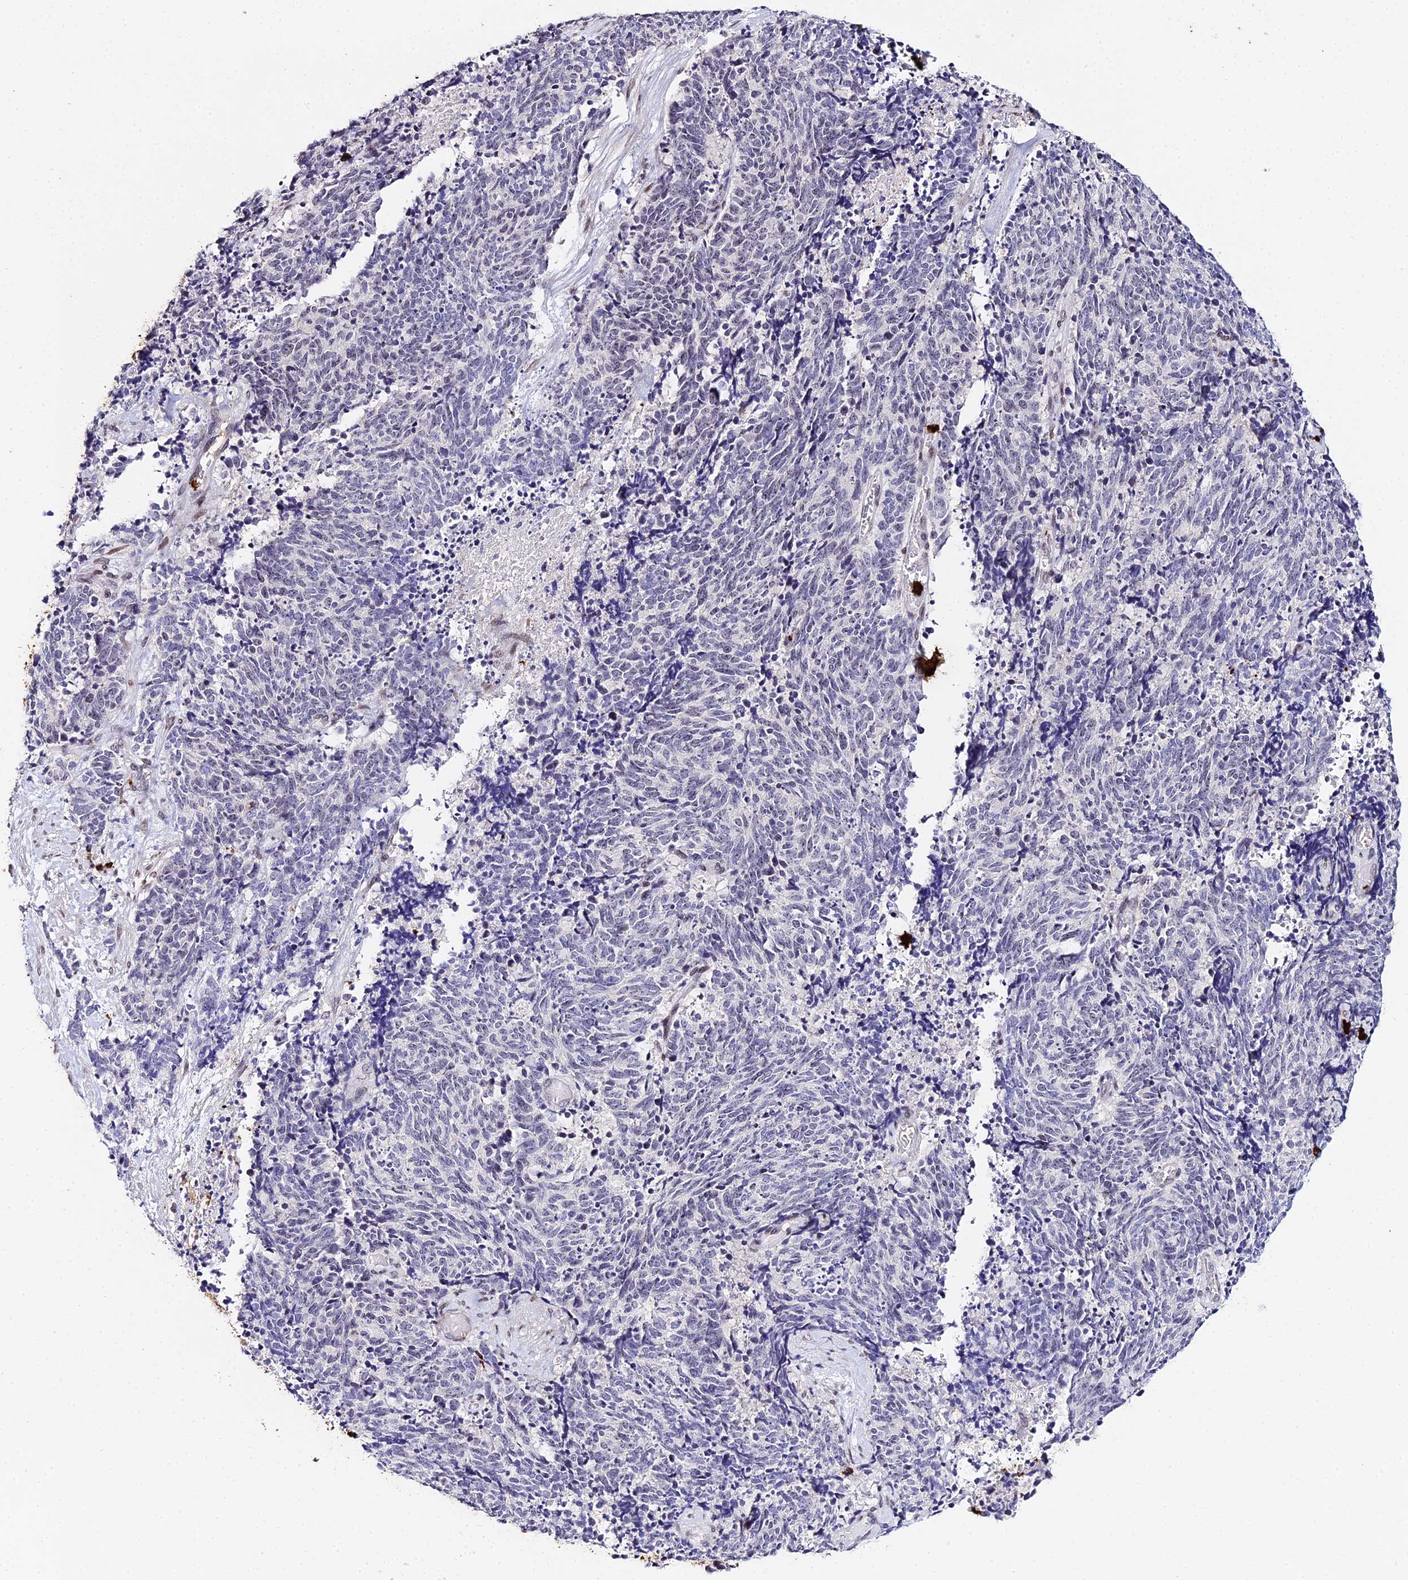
{"staining": {"intensity": "negative", "quantity": "none", "location": "none"}, "tissue": "cervical cancer", "cell_type": "Tumor cells", "image_type": "cancer", "snomed": [{"axis": "morphology", "description": "Squamous cell carcinoma, NOS"}, {"axis": "topography", "description": "Cervix"}], "caption": "Tumor cells show no significant staining in cervical cancer.", "gene": "MCM10", "patient": {"sex": "female", "age": 29}}